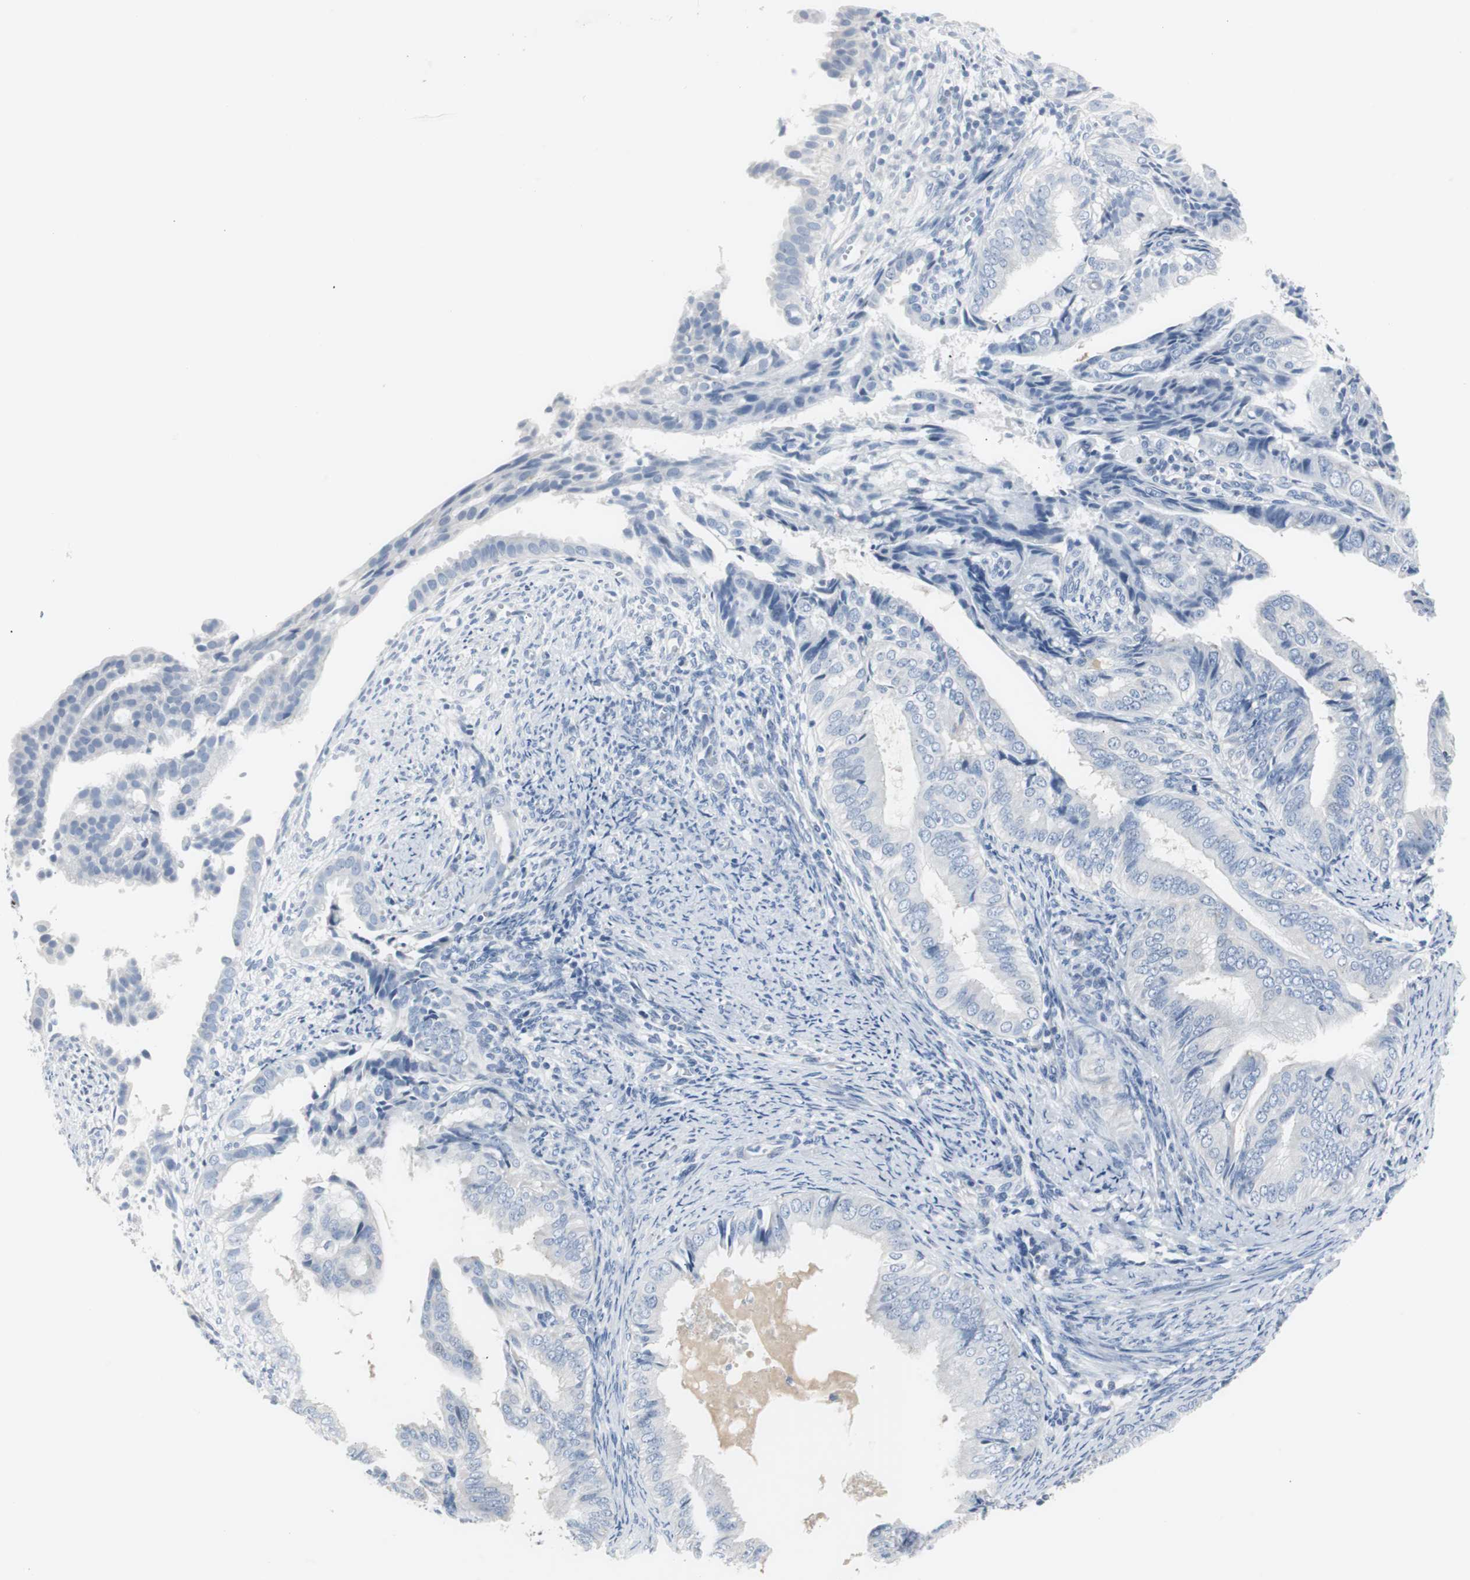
{"staining": {"intensity": "negative", "quantity": "none", "location": "none"}, "tissue": "endometrial cancer", "cell_type": "Tumor cells", "image_type": "cancer", "snomed": [{"axis": "morphology", "description": "Adenocarcinoma, NOS"}, {"axis": "topography", "description": "Endometrium"}], "caption": "High power microscopy photomicrograph of an immunohistochemistry histopathology image of endometrial cancer (adenocarcinoma), revealing no significant expression in tumor cells.", "gene": "S100A7", "patient": {"sex": "female", "age": 58}}